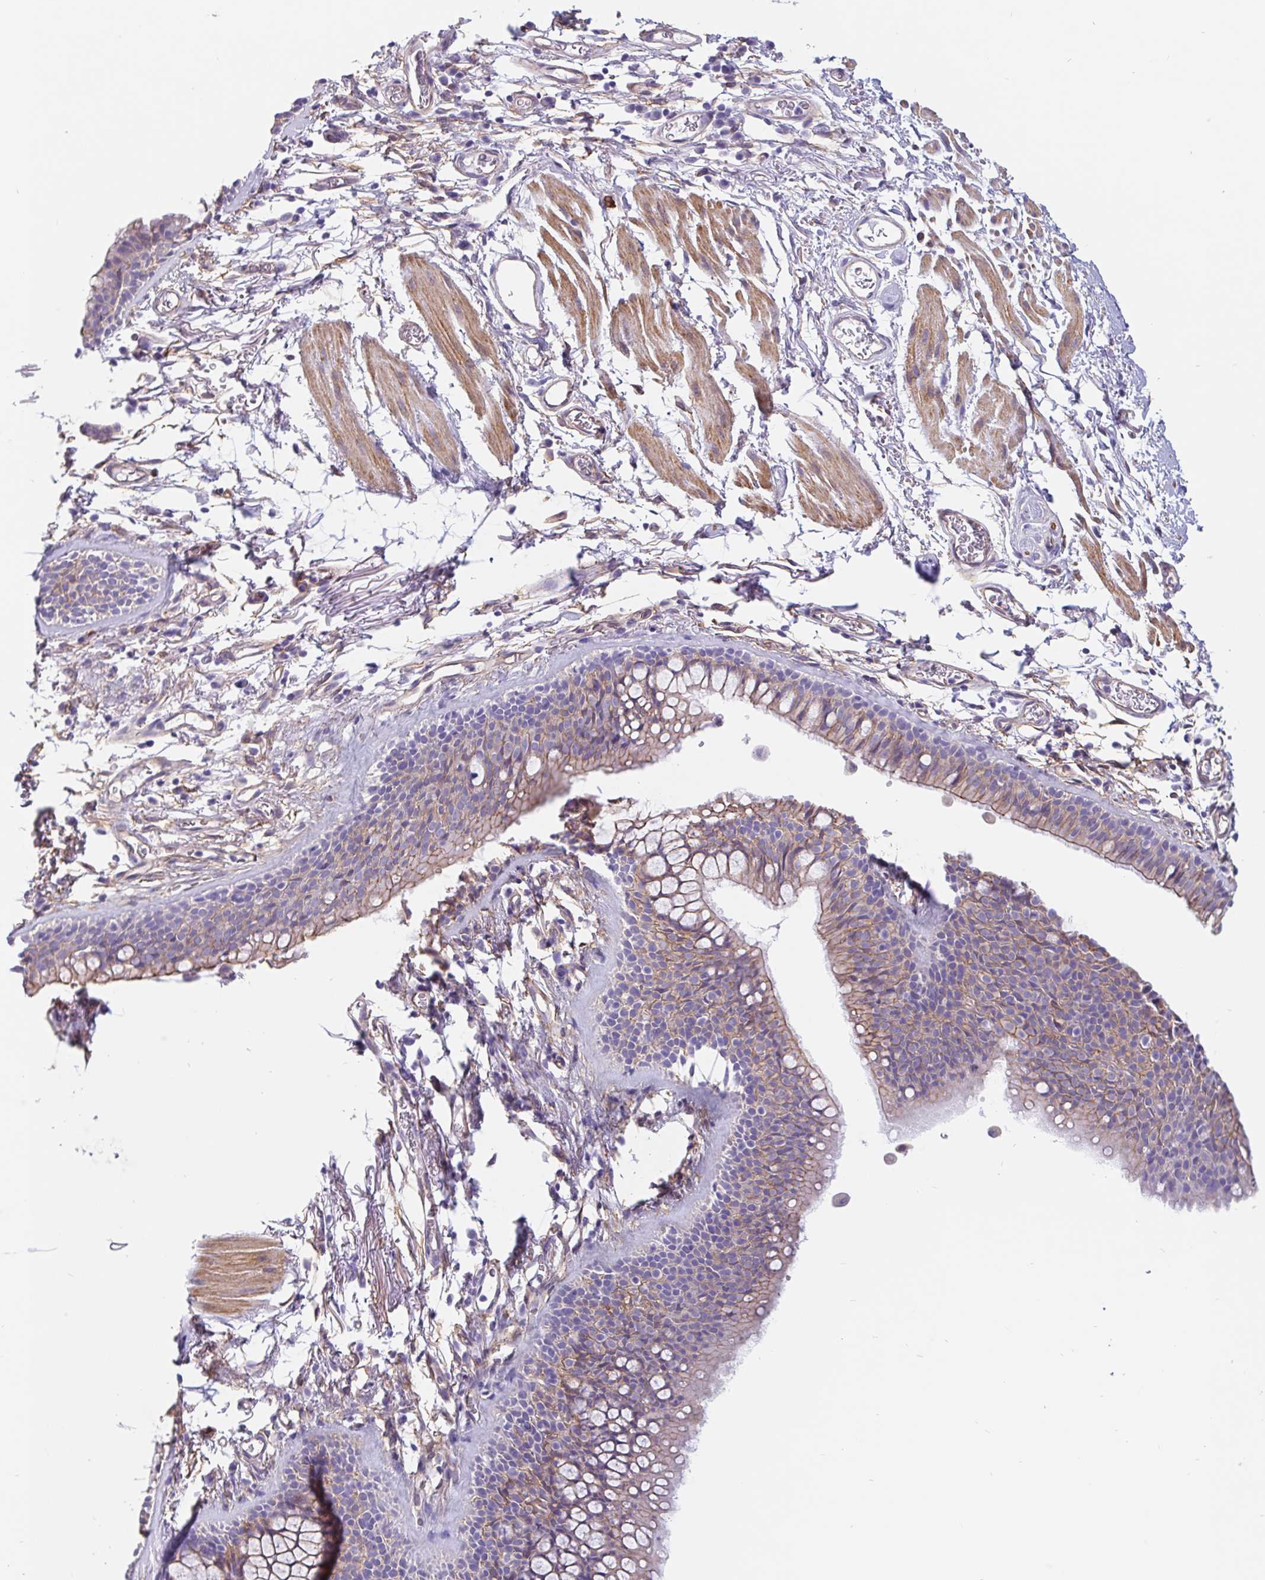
{"staining": {"intensity": "weak", "quantity": "25%-75%", "location": "cytoplasmic/membranous"}, "tissue": "bronchus", "cell_type": "Respiratory epithelial cells", "image_type": "normal", "snomed": [{"axis": "morphology", "description": "Normal tissue, NOS"}, {"axis": "topography", "description": "Cartilage tissue"}, {"axis": "topography", "description": "Bronchus"}], "caption": "Immunohistochemical staining of benign bronchus shows 25%-75% levels of weak cytoplasmic/membranous protein positivity in about 25%-75% of respiratory epithelial cells.", "gene": "LIMCH1", "patient": {"sex": "female", "age": 79}}